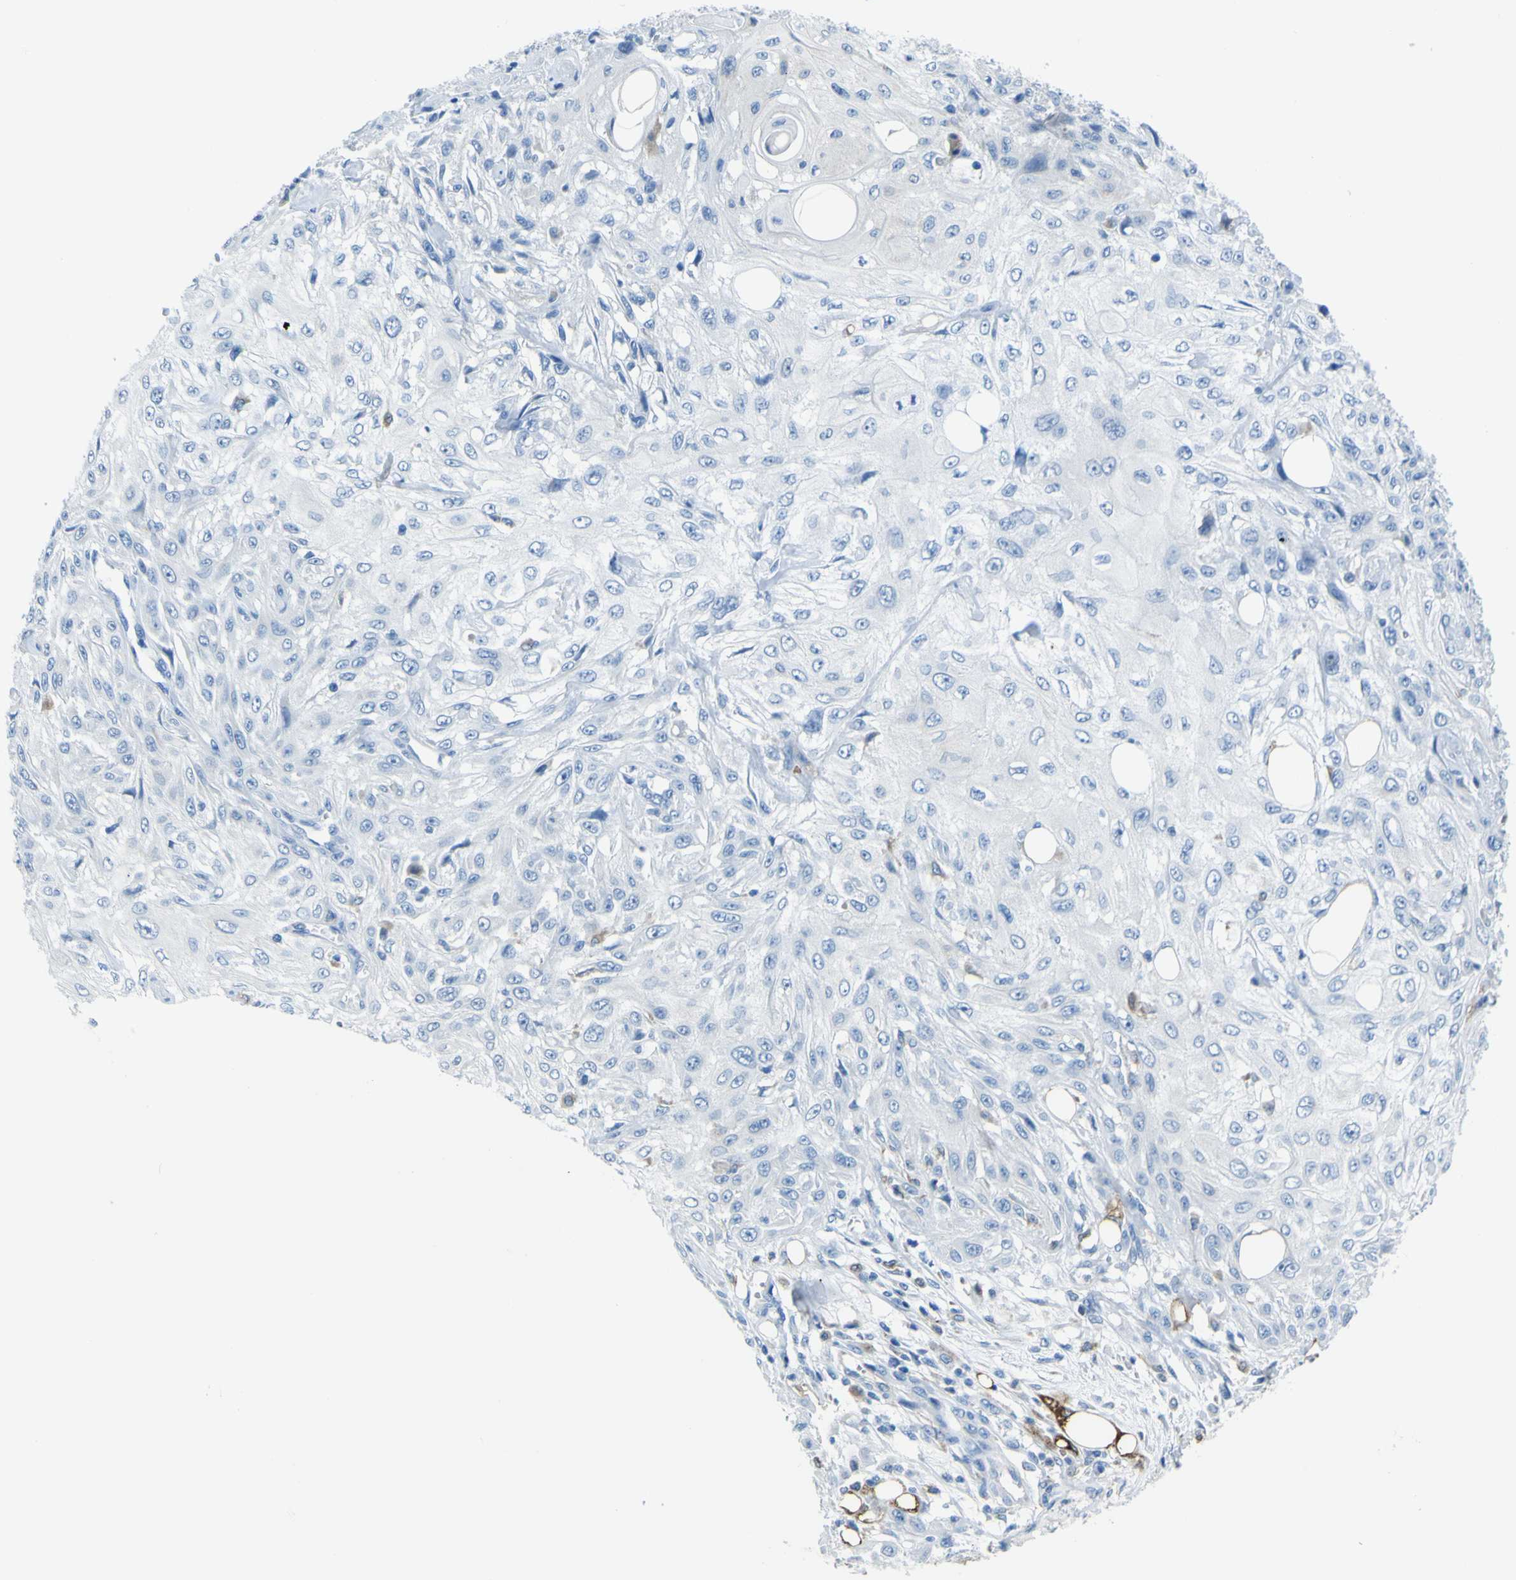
{"staining": {"intensity": "negative", "quantity": "none", "location": "none"}, "tissue": "skin cancer", "cell_type": "Tumor cells", "image_type": "cancer", "snomed": [{"axis": "morphology", "description": "Squamous cell carcinoma, NOS"}, {"axis": "topography", "description": "Skin"}], "caption": "A high-resolution histopathology image shows immunohistochemistry staining of skin cancer (squamous cell carcinoma), which exhibits no significant staining in tumor cells.", "gene": "ACSL1", "patient": {"sex": "male", "age": 75}}